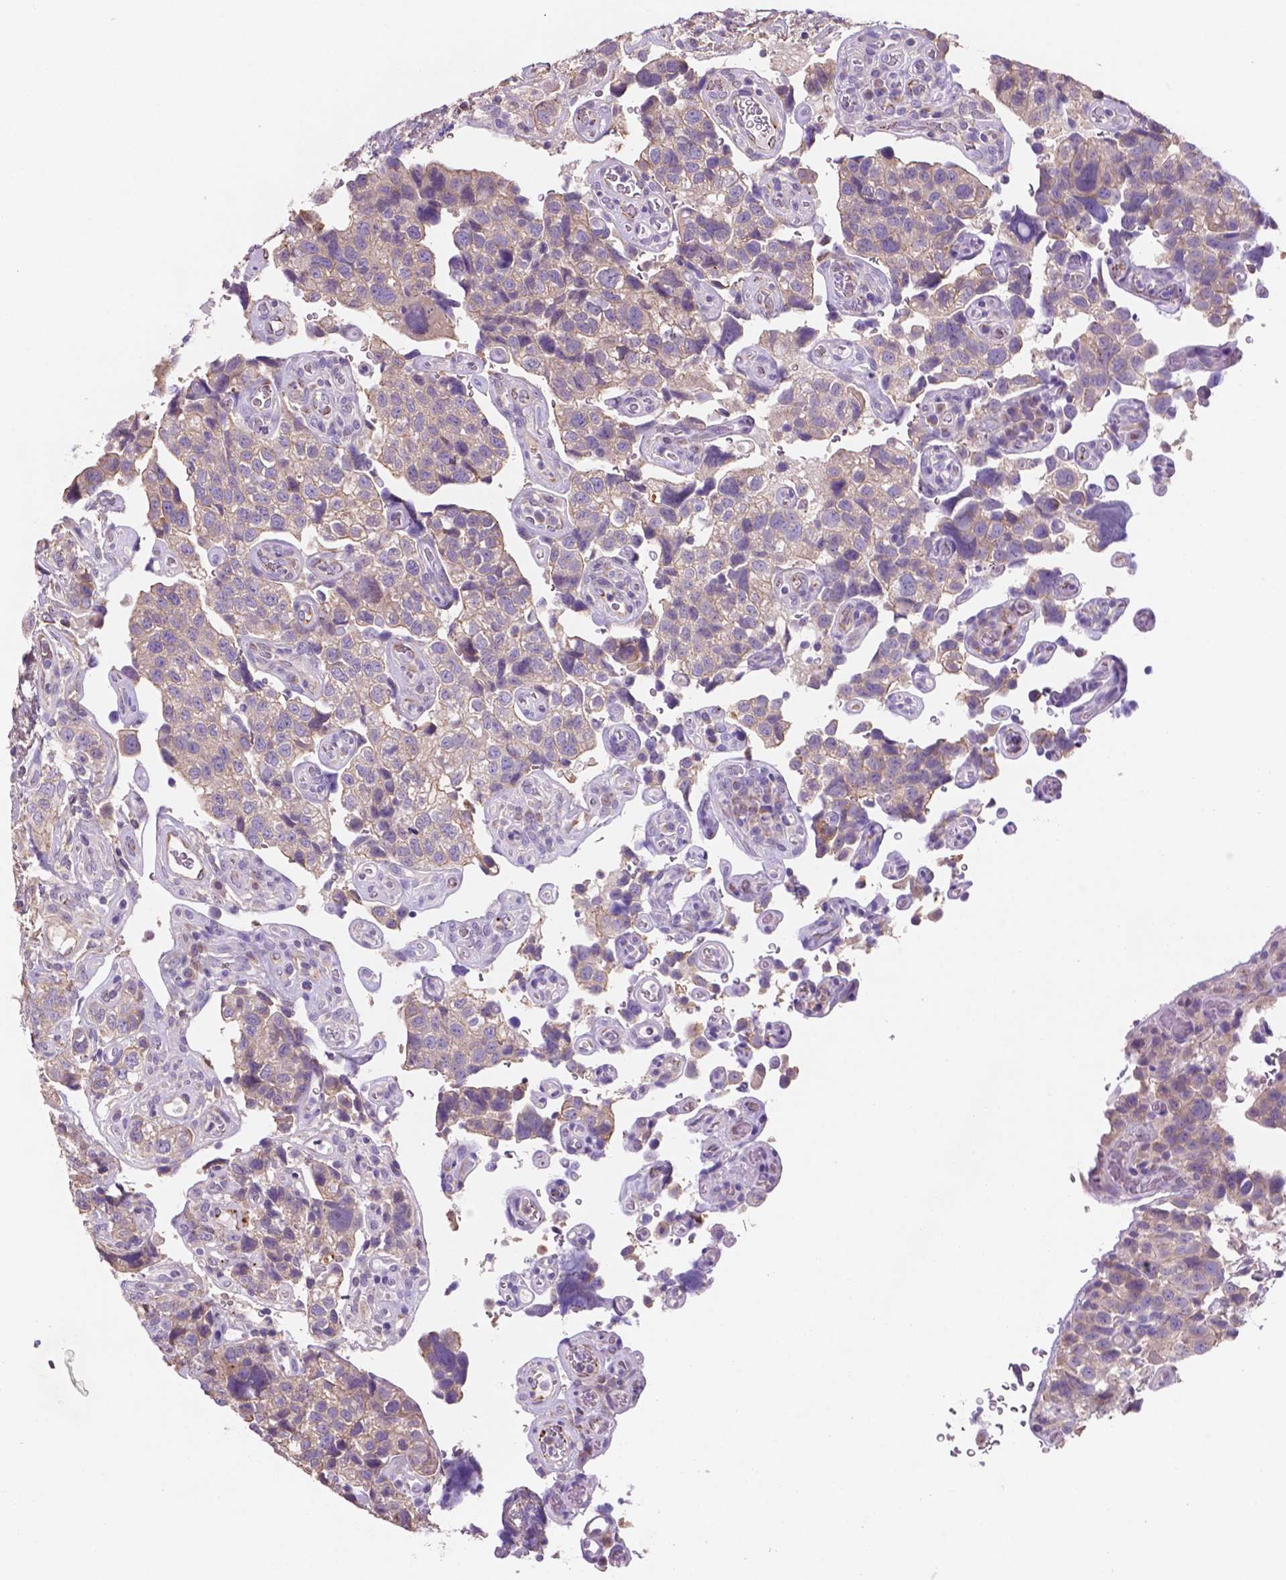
{"staining": {"intensity": "negative", "quantity": "none", "location": "none"}, "tissue": "urothelial cancer", "cell_type": "Tumor cells", "image_type": "cancer", "snomed": [{"axis": "morphology", "description": "Urothelial carcinoma, High grade"}, {"axis": "topography", "description": "Urinary bladder"}], "caption": "Histopathology image shows no significant protein expression in tumor cells of urothelial cancer. (Immunohistochemistry, brightfield microscopy, high magnification).", "gene": "MKRN2OS", "patient": {"sex": "female", "age": 58}}